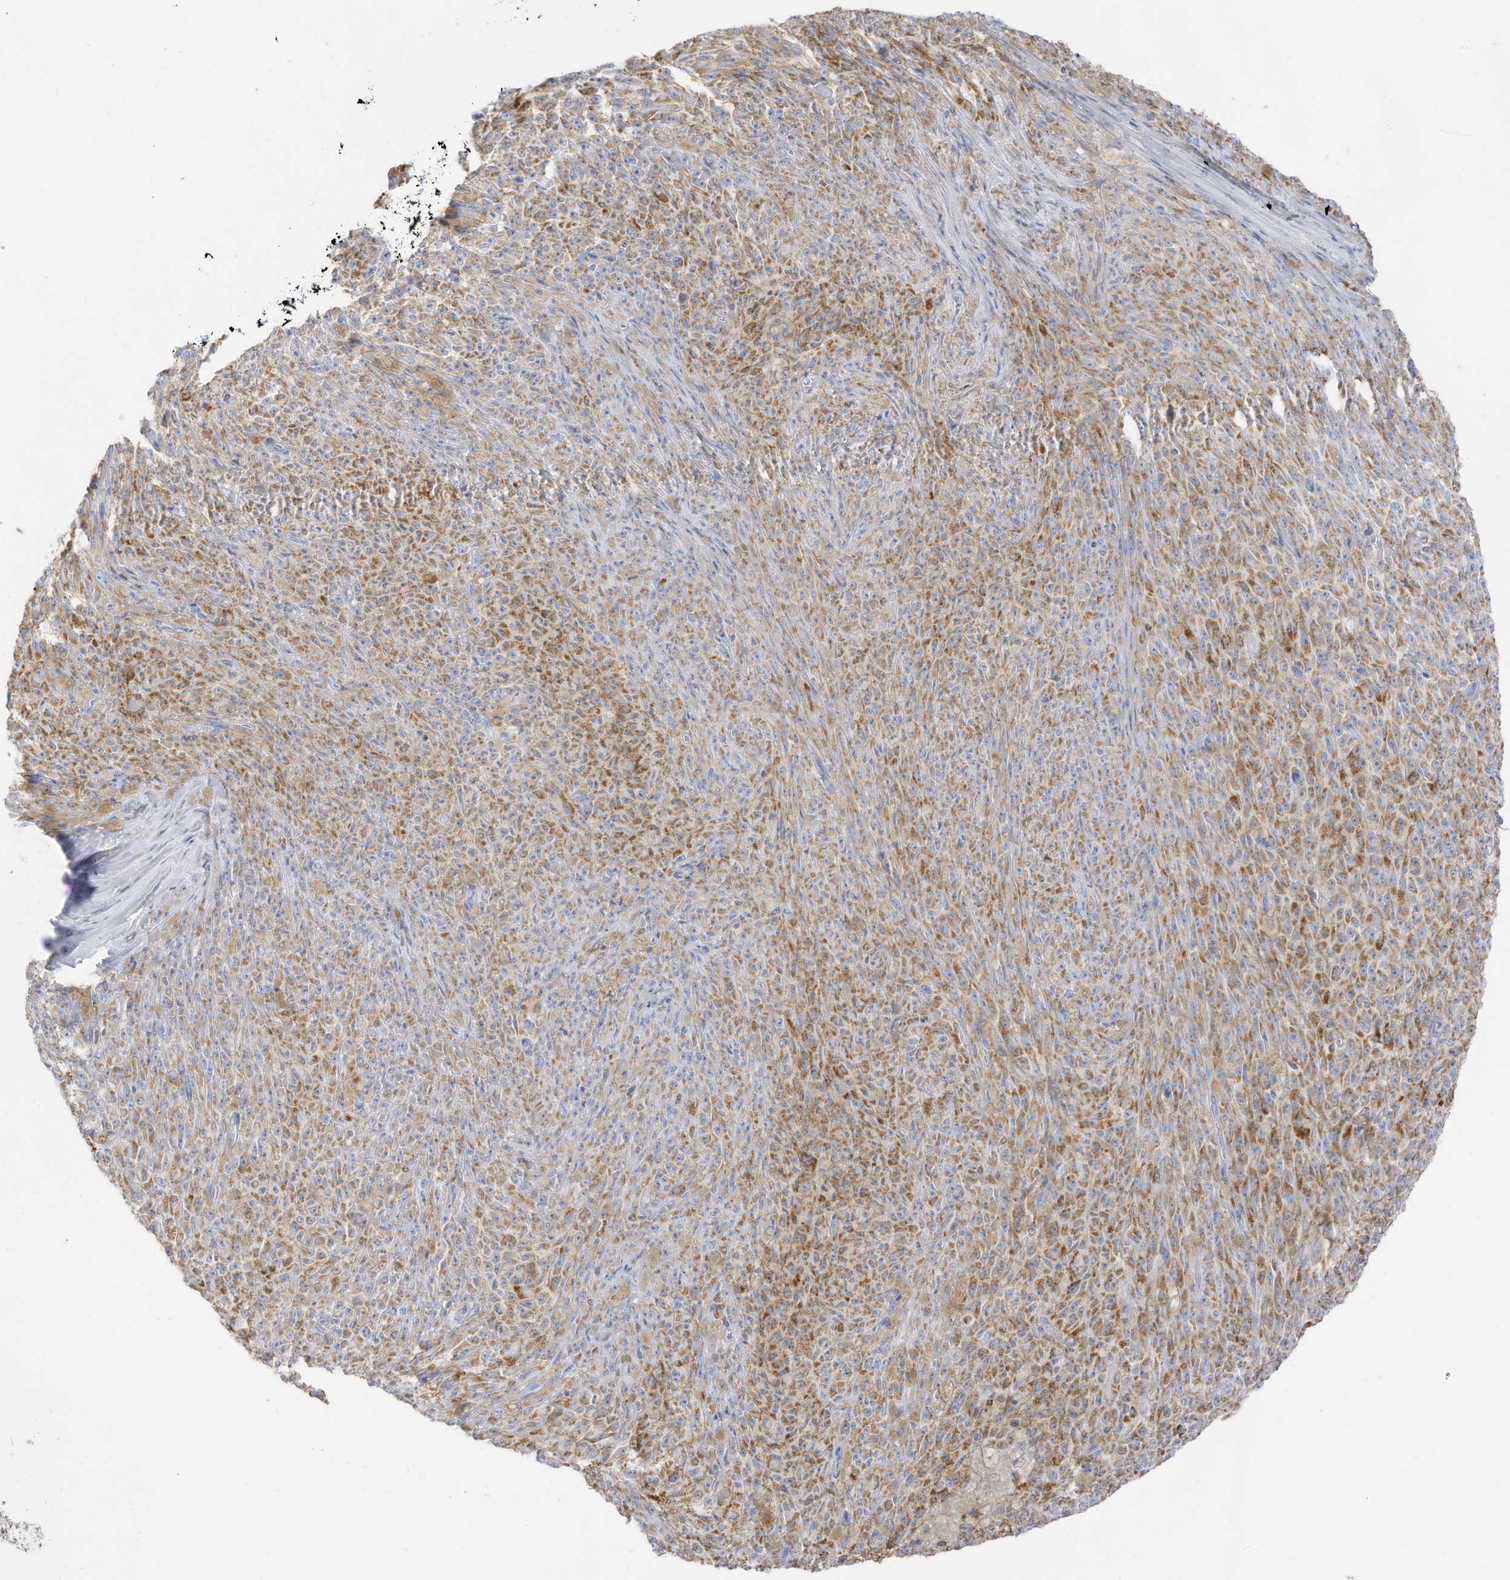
{"staining": {"intensity": "moderate", "quantity": "25%-75%", "location": "cytoplasmic/membranous"}, "tissue": "melanoma", "cell_type": "Tumor cells", "image_type": "cancer", "snomed": [{"axis": "morphology", "description": "Malignant melanoma, NOS"}, {"axis": "topography", "description": "Skin"}], "caption": "Malignant melanoma was stained to show a protein in brown. There is medium levels of moderate cytoplasmic/membranous staining in about 25%-75% of tumor cells.", "gene": "ETHE1", "patient": {"sex": "female", "age": 82}}